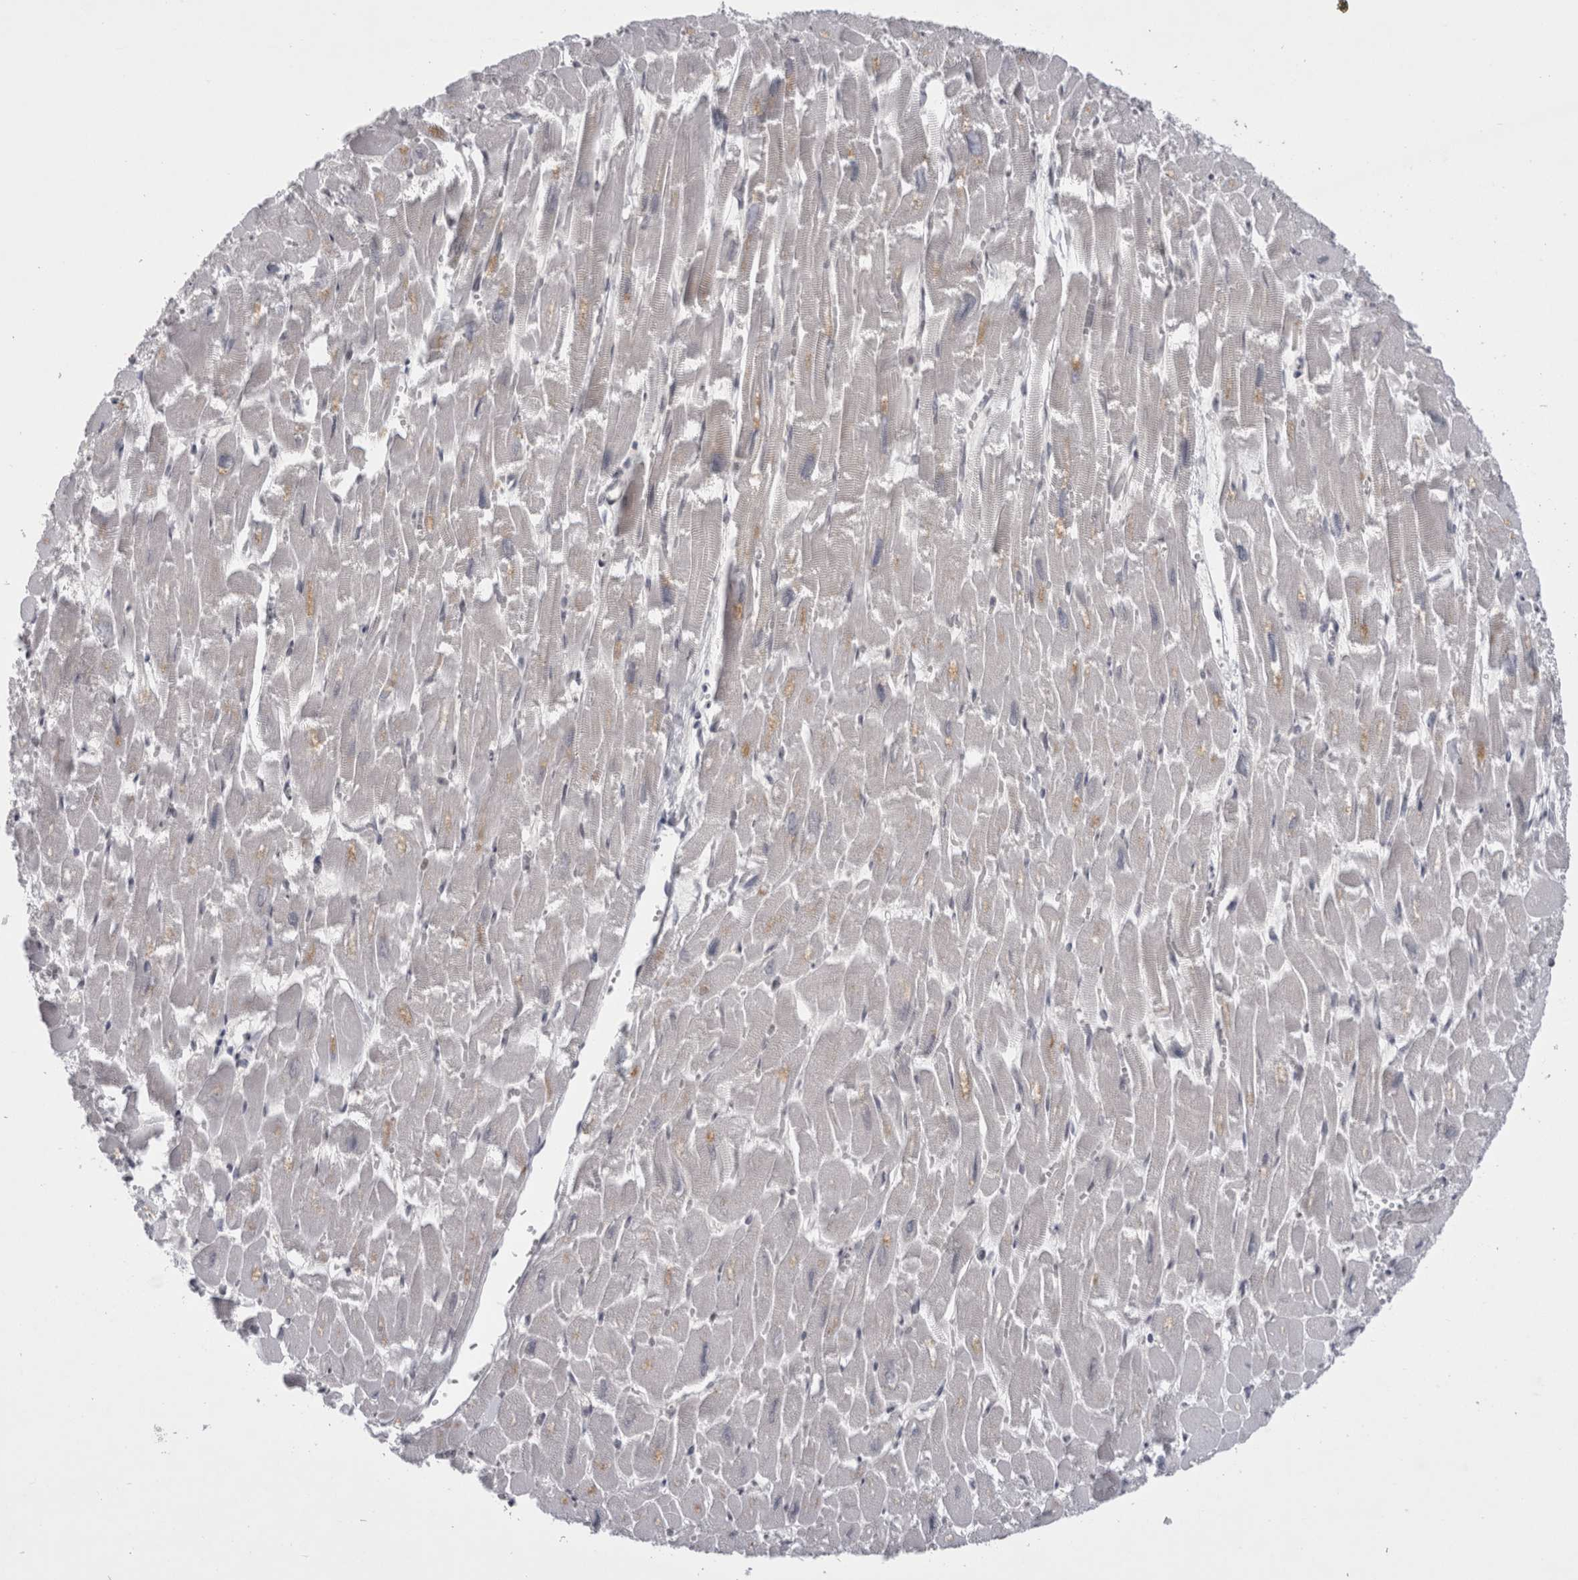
{"staining": {"intensity": "moderate", "quantity": "25%-75%", "location": "cytoplasmic/membranous"}, "tissue": "heart muscle", "cell_type": "Cardiomyocytes", "image_type": "normal", "snomed": [{"axis": "morphology", "description": "Normal tissue, NOS"}, {"axis": "topography", "description": "Heart"}], "caption": "A brown stain labels moderate cytoplasmic/membranous expression of a protein in cardiomyocytes of normal heart muscle. The staining was performed using DAB to visualize the protein expression in brown, while the nuclei were stained in blue with hematoxylin (Magnification: 20x).", "gene": "PSMB2", "patient": {"sex": "male", "age": 54}}